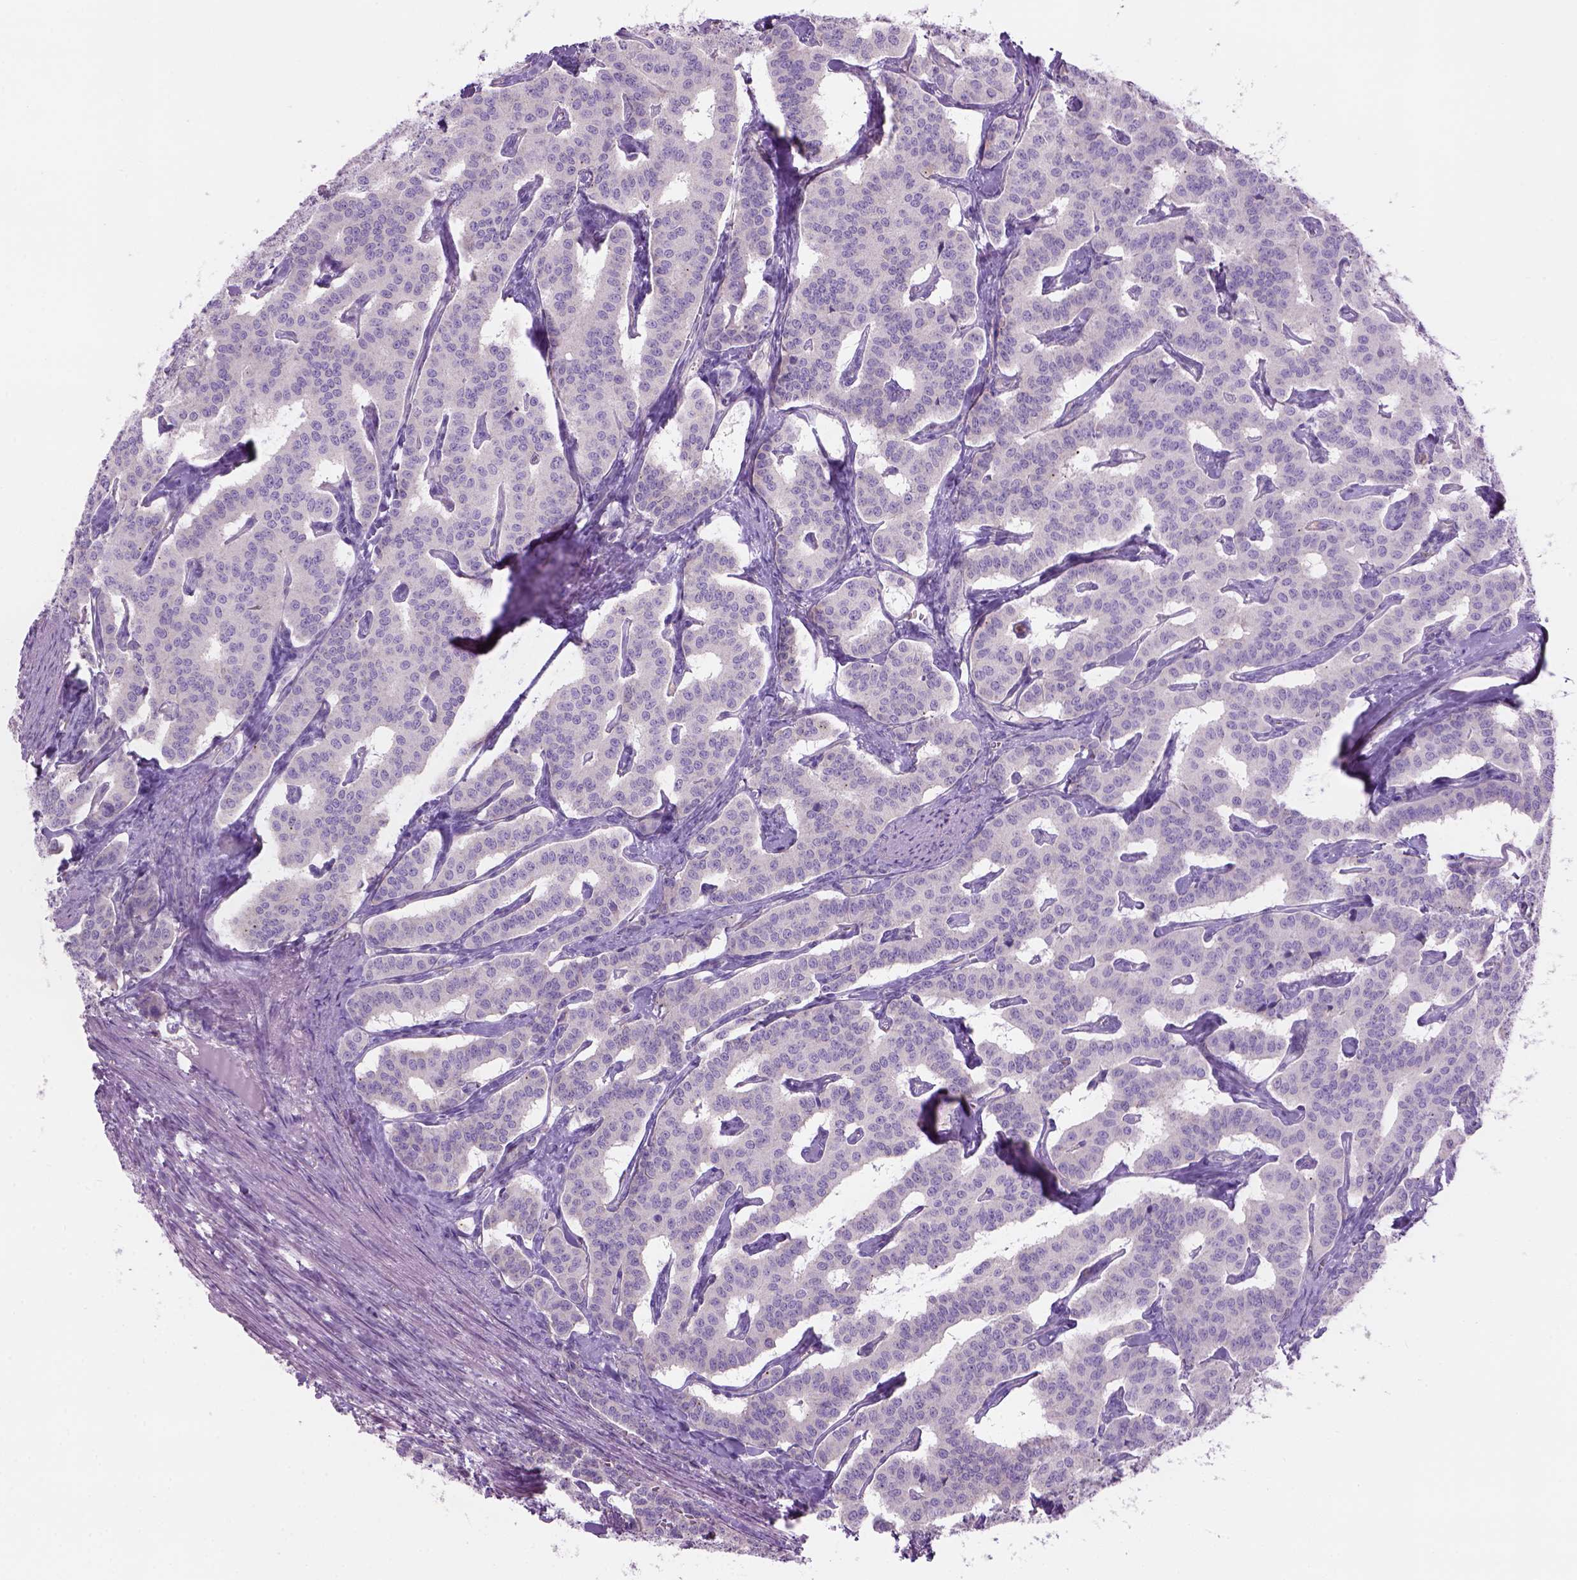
{"staining": {"intensity": "negative", "quantity": "none", "location": "none"}, "tissue": "carcinoid", "cell_type": "Tumor cells", "image_type": "cancer", "snomed": [{"axis": "morphology", "description": "Carcinoid, malignant, NOS"}, {"axis": "topography", "description": "Lung"}], "caption": "Malignant carcinoid was stained to show a protein in brown. There is no significant staining in tumor cells.", "gene": "CD84", "patient": {"sex": "female", "age": 46}}